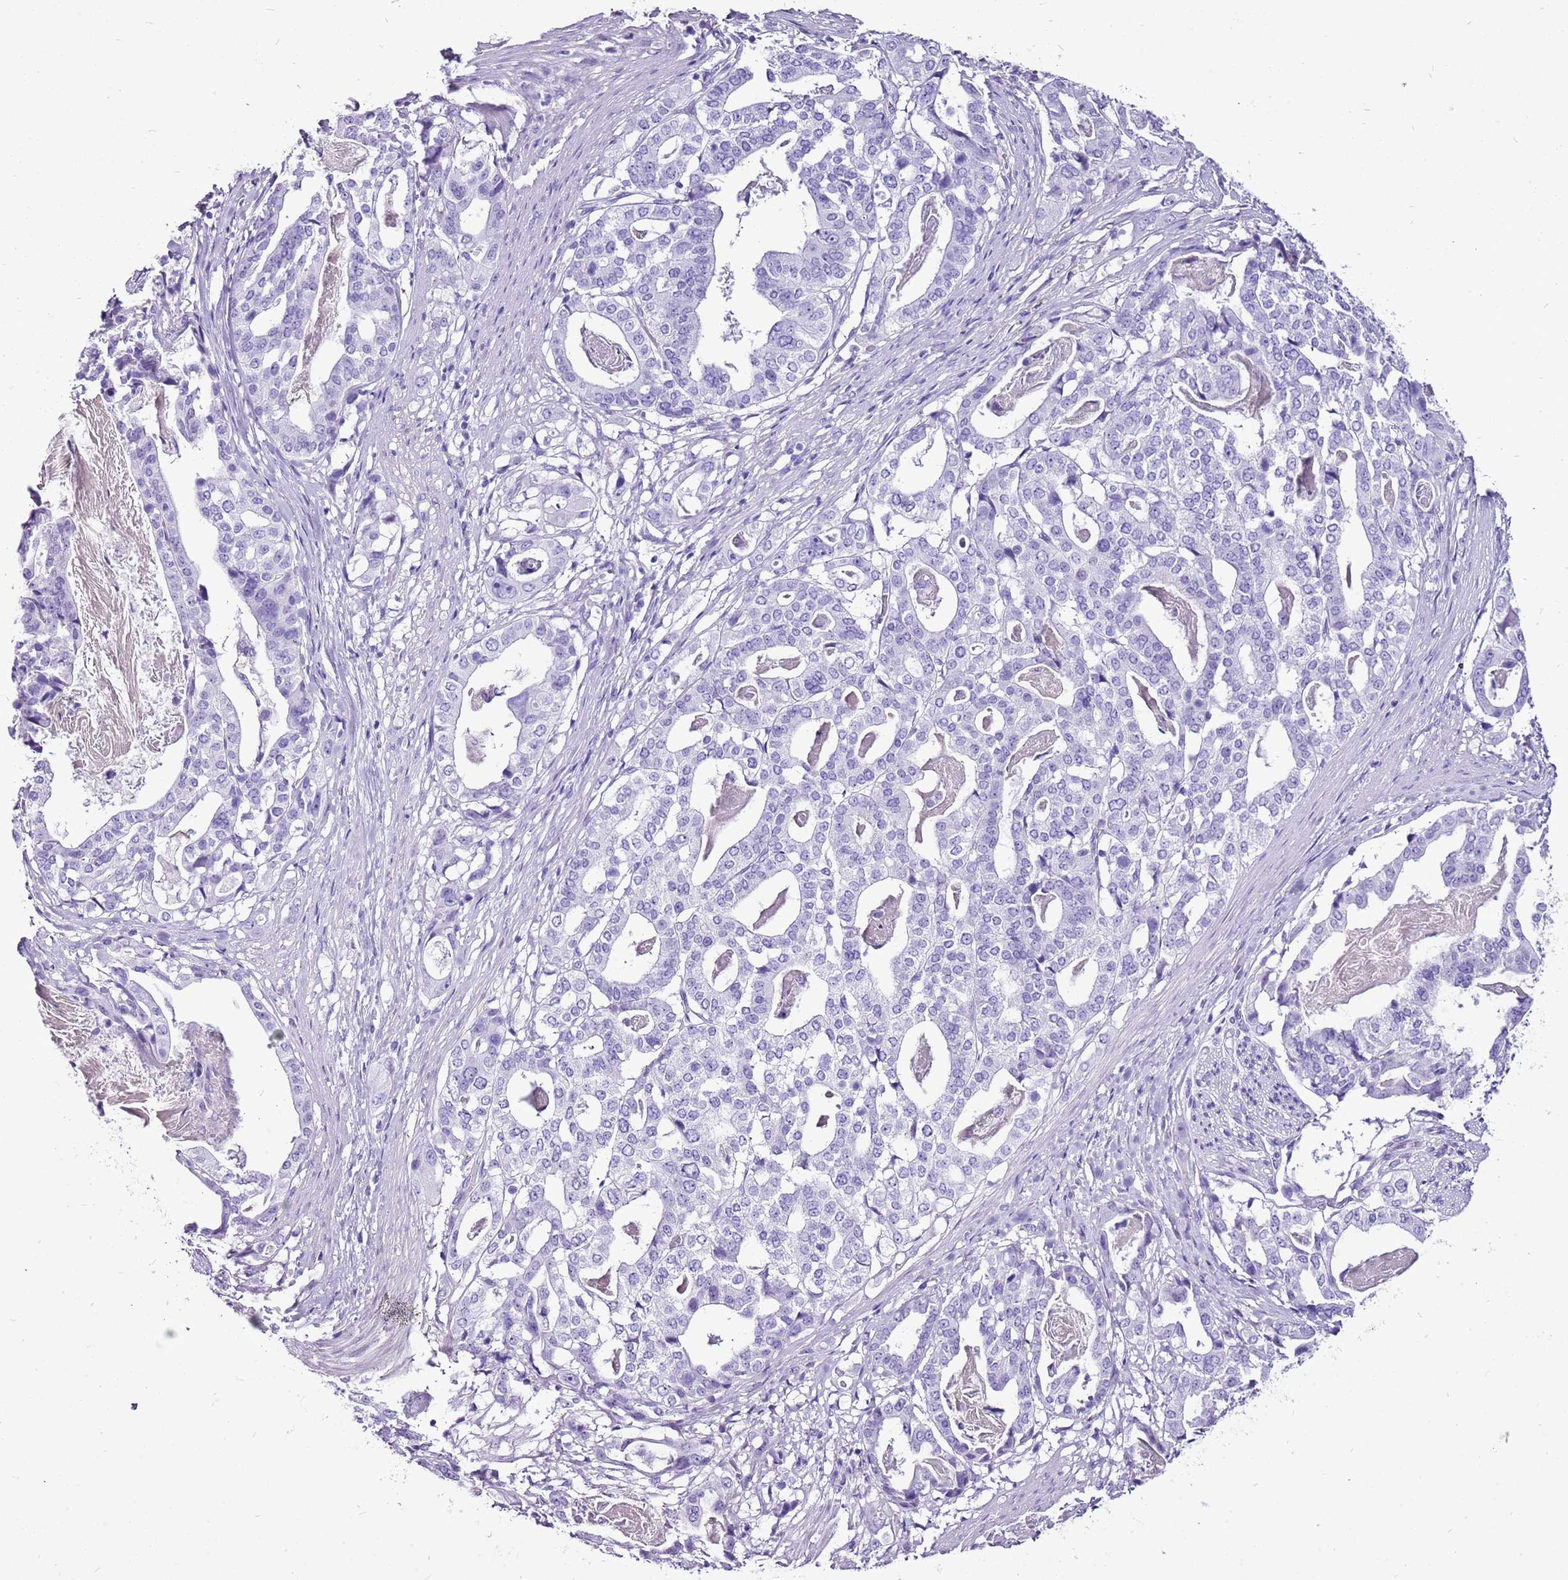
{"staining": {"intensity": "negative", "quantity": "none", "location": "none"}, "tissue": "stomach cancer", "cell_type": "Tumor cells", "image_type": "cancer", "snomed": [{"axis": "morphology", "description": "Adenocarcinoma, NOS"}, {"axis": "topography", "description": "Stomach"}], "caption": "DAB (3,3'-diaminobenzidine) immunohistochemical staining of human adenocarcinoma (stomach) shows no significant expression in tumor cells.", "gene": "ACSS3", "patient": {"sex": "male", "age": 48}}